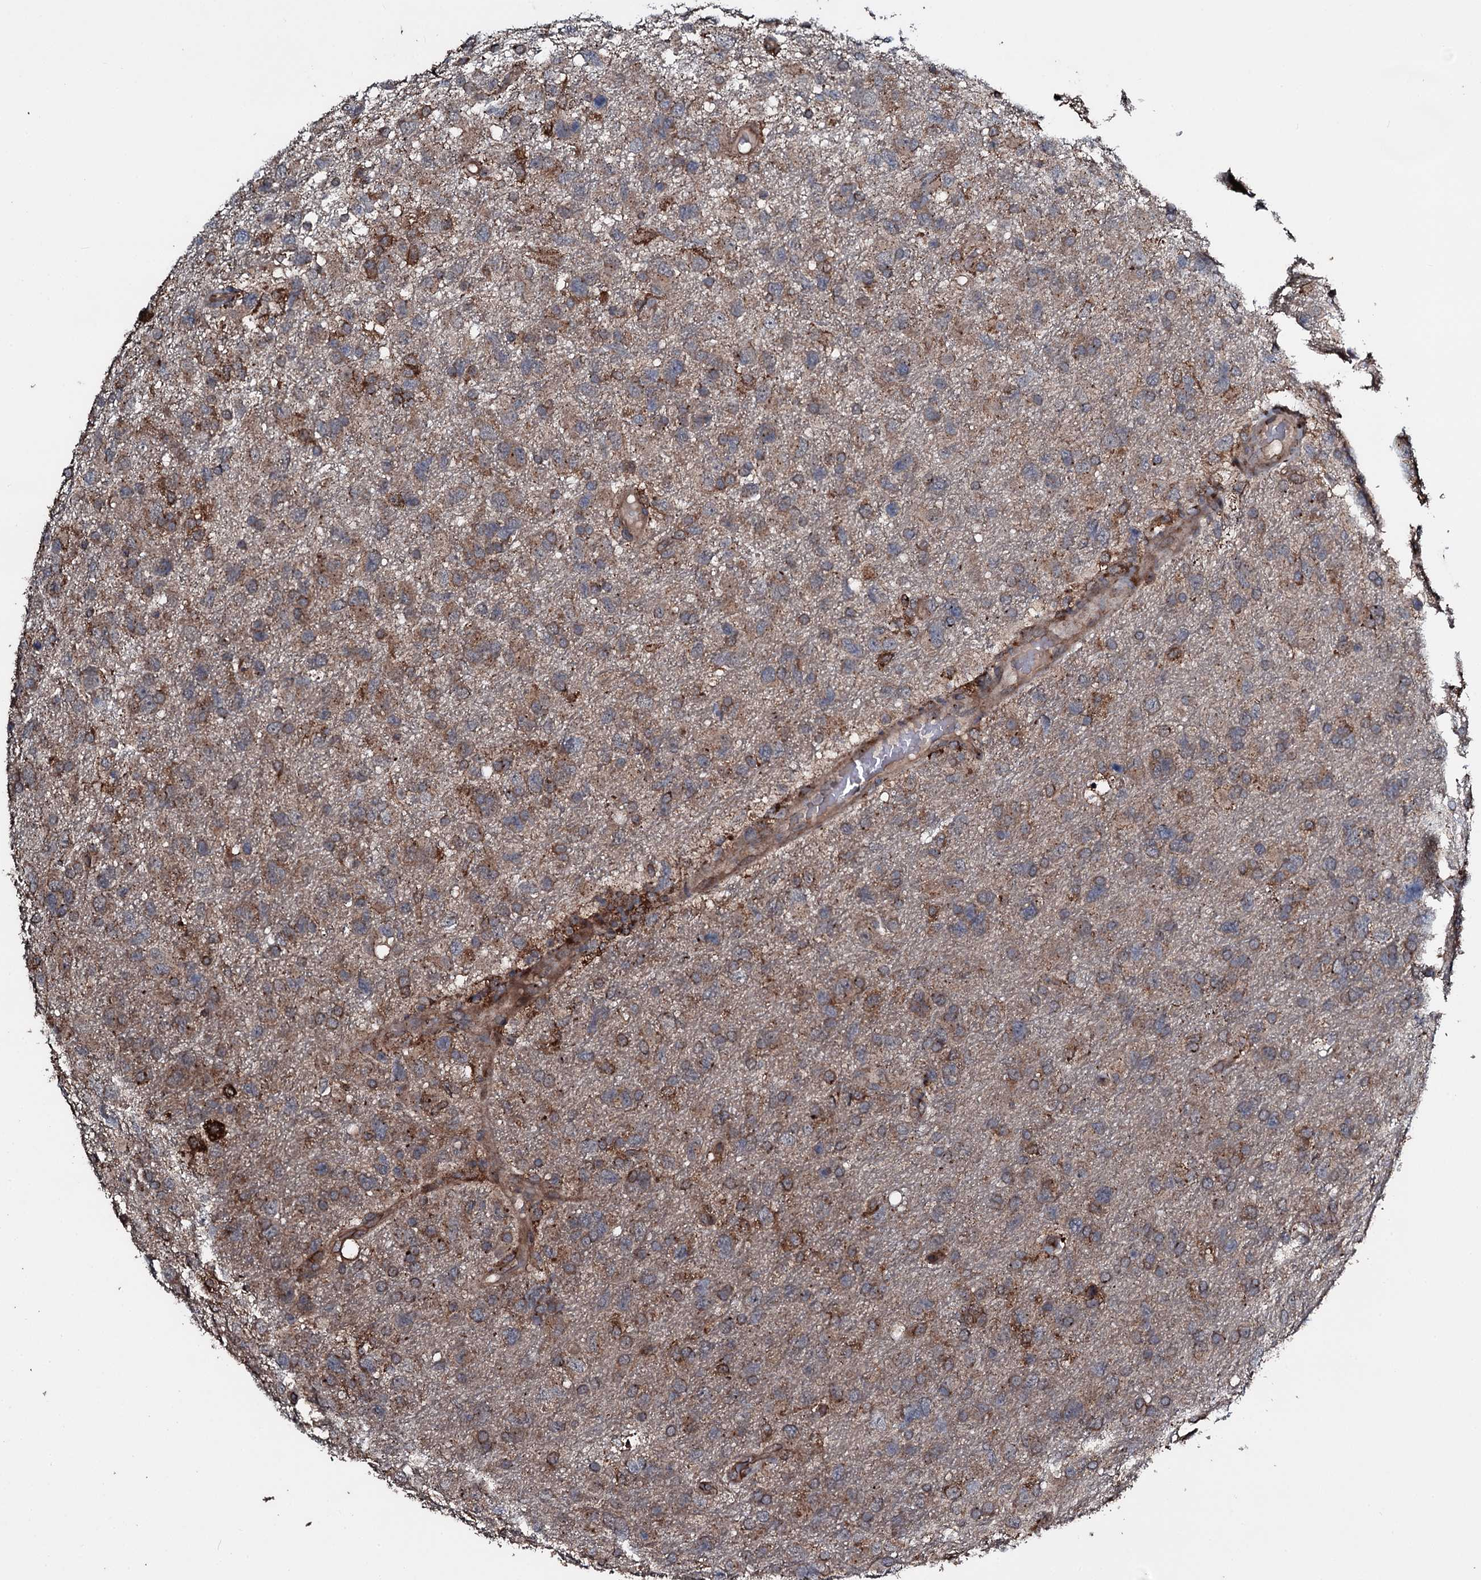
{"staining": {"intensity": "moderate", "quantity": "25%-75%", "location": "cytoplasmic/membranous"}, "tissue": "glioma", "cell_type": "Tumor cells", "image_type": "cancer", "snomed": [{"axis": "morphology", "description": "Glioma, malignant, High grade"}, {"axis": "topography", "description": "Brain"}], "caption": "Protein expression analysis of human glioma reveals moderate cytoplasmic/membranous staining in approximately 25%-75% of tumor cells.", "gene": "TPGS2", "patient": {"sex": "male", "age": 61}}